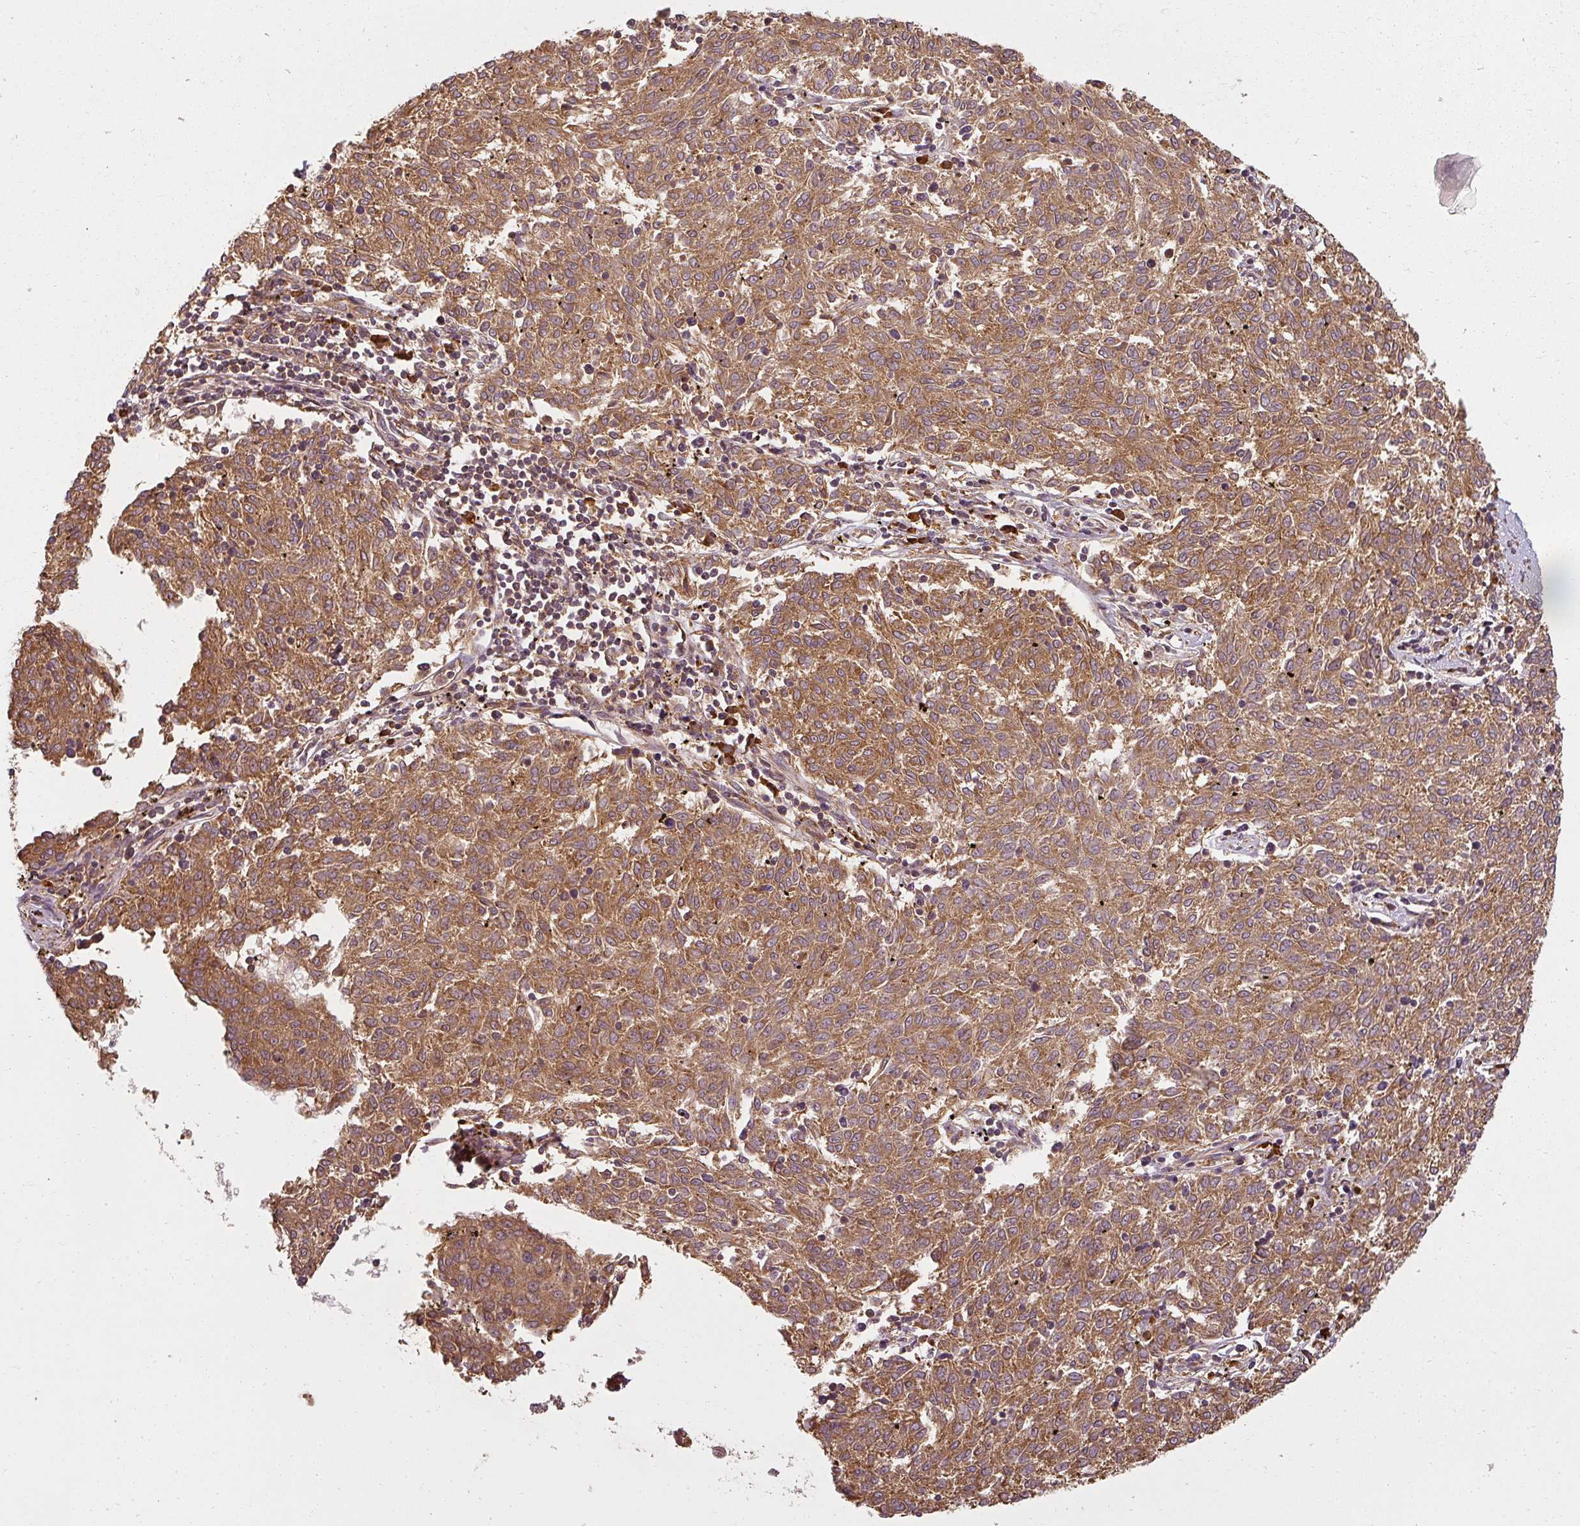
{"staining": {"intensity": "moderate", "quantity": ">75%", "location": "cytoplasmic/membranous"}, "tissue": "melanoma", "cell_type": "Tumor cells", "image_type": "cancer", "snomed": [{"axis": "morphology", "description": "Malignant melanoma, NOS"}, {"axis": "topography", "description": "Skin"}], "caption": "The immunohistochemical stain shows moderate cytoplasmic/membranous positivity in tumor cells of malignant melanoma tissue.", "gene": "RPL24", "patient": {"sex": "female", "age": 72}}